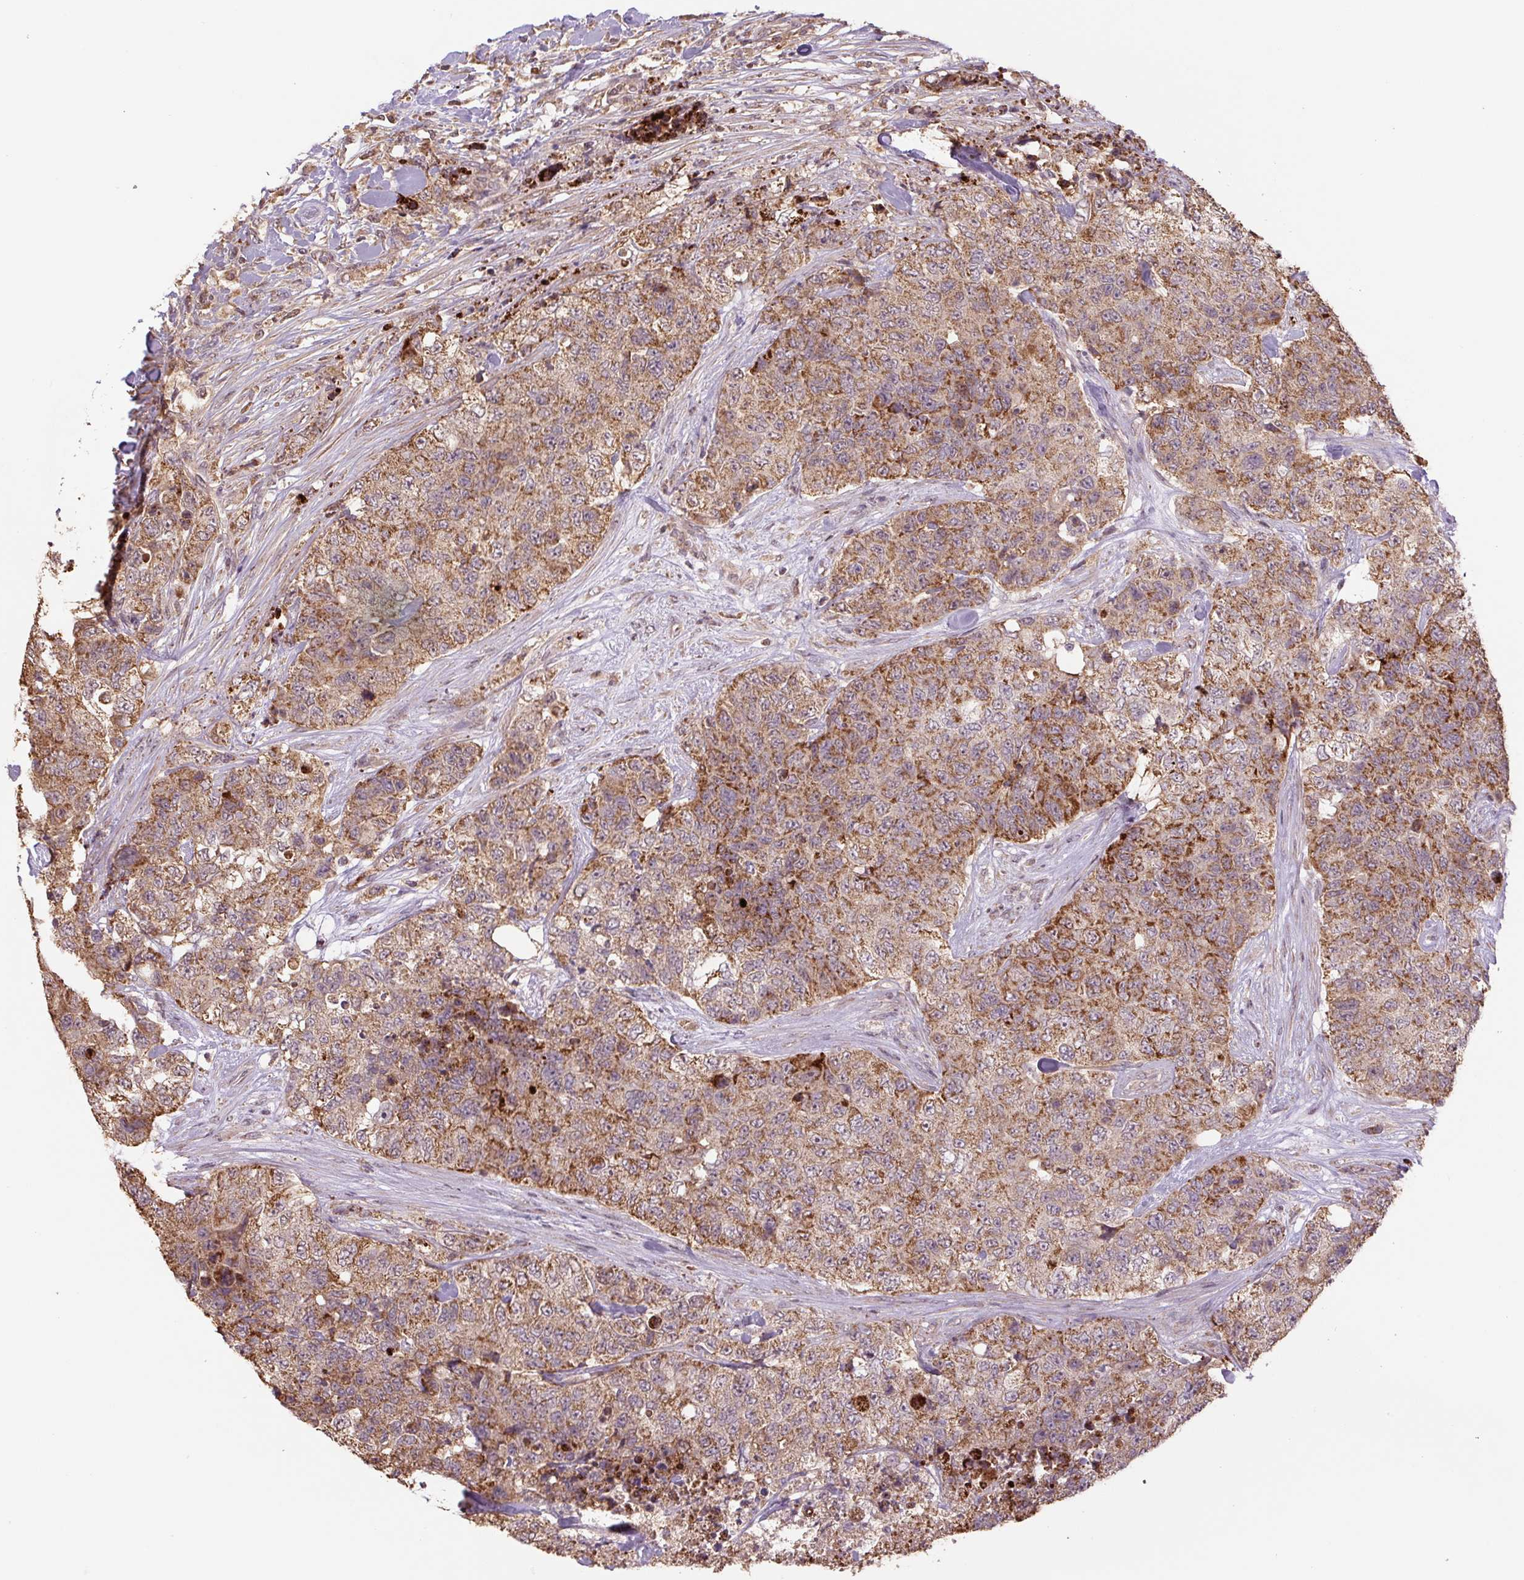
{"staining": {"intensity": "moderate", "quantity": ">75%", "location": "cytoplasmic/membranous"}, "tissue": "urothelial cancer", "cell_type": "Tumor cells", "image_type": "cancer", "snomed": [{"axis": "morphology", "description": "Urothelial carcinoma, High grade"}, {"axis": "topography", "description": "Urinary bladder"}], "caption": "Moderate cytoplasmic/membranous positivity for a protein is appreciated in about >75% of tumor cells of urothelial cancer using IHC.", "gene": "TMEM160", "patient": {"sex": "female", "age": 78}}